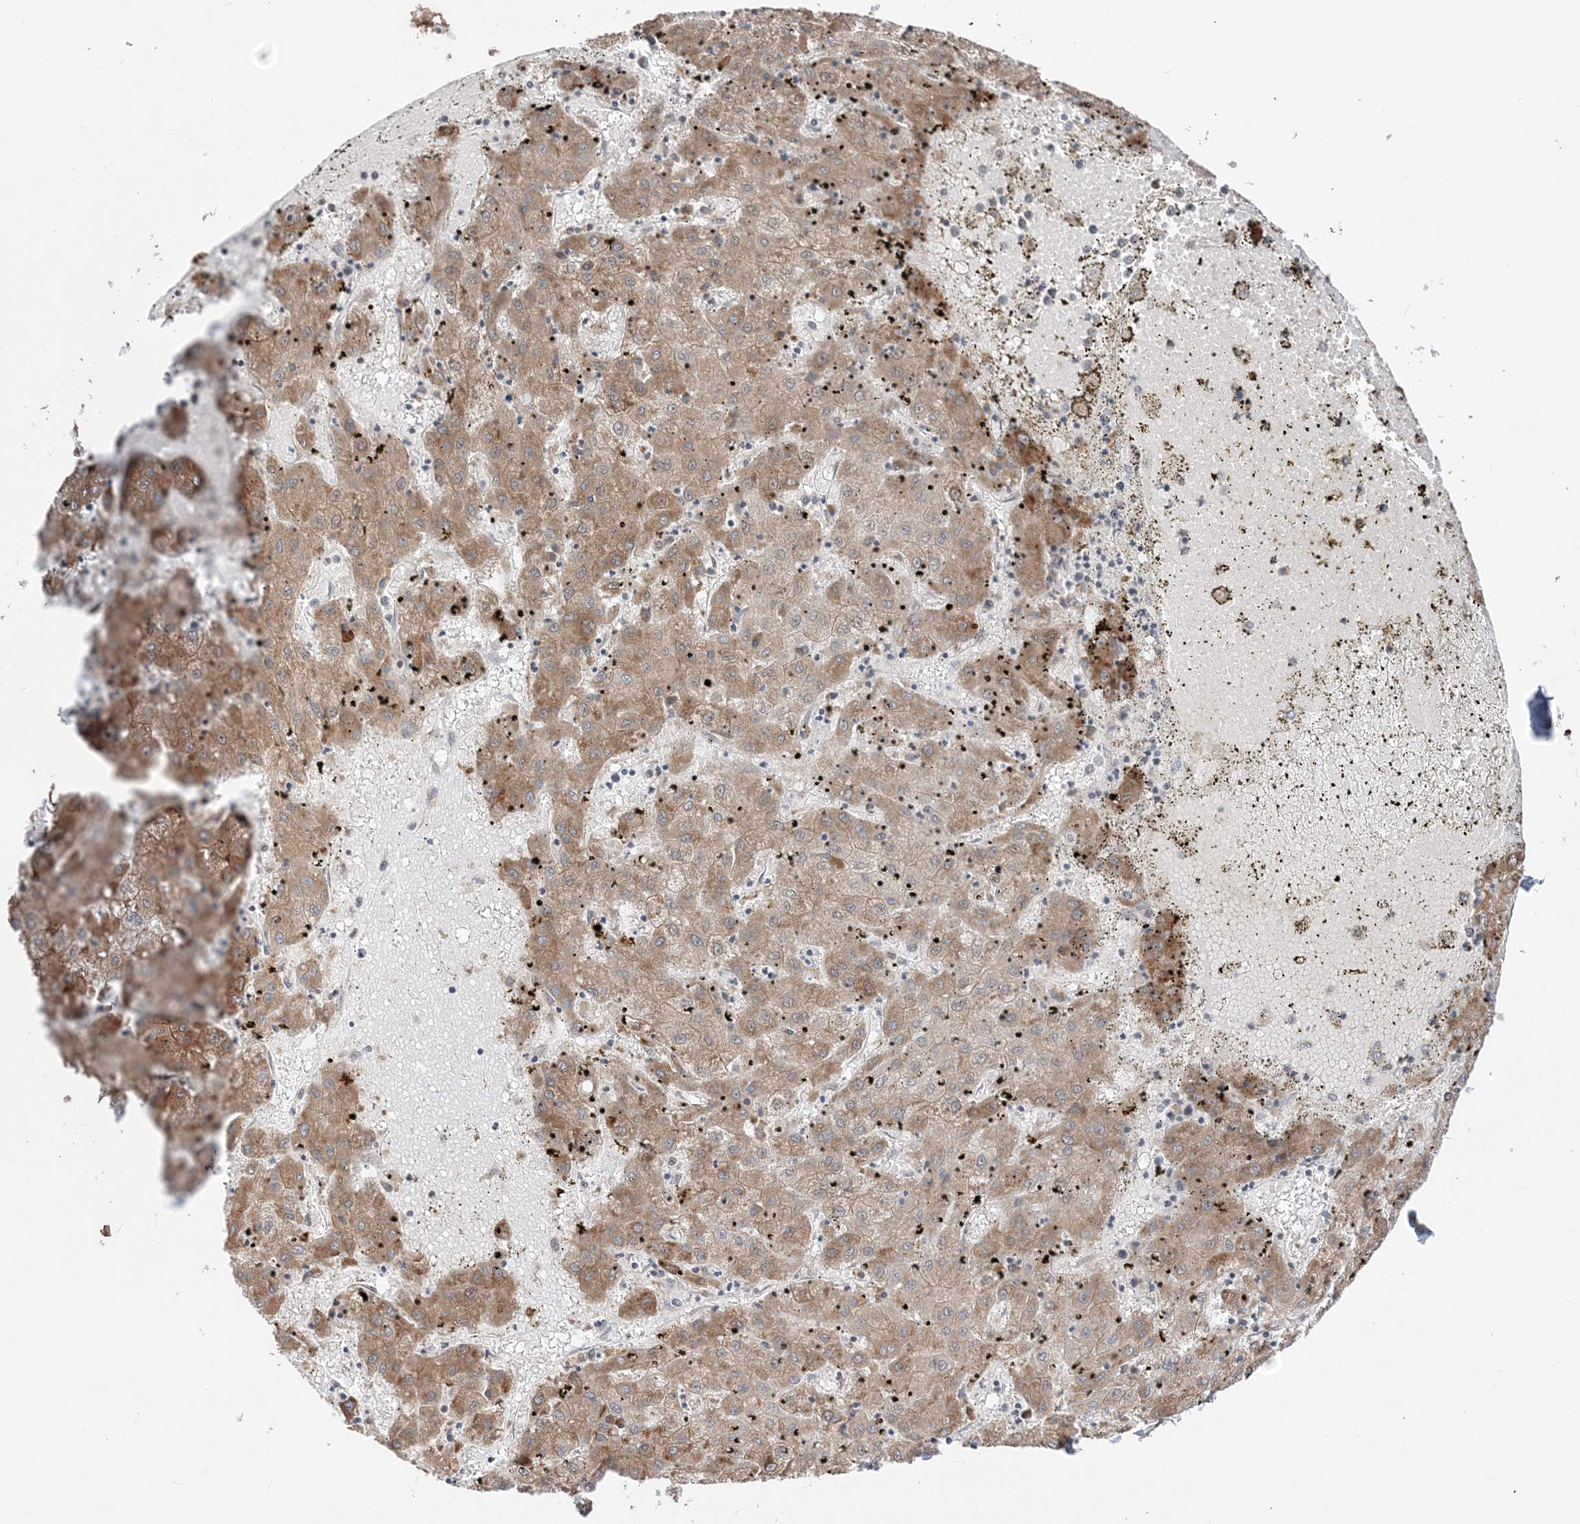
{"staining": {"intensity": "moderate", "quantity": ">75%", "location": "cytoplasmic/membranous"}, "tissue": "liver cancer", "cell_type": "Tumor cells", "image_type": "cancer", "snomed": [{"axis": "morphology", "description": "Carcinoma, Hepatocellular, NOS"}, {"axis": "topography", "description": "Liver"}], "caption": "A histopathology image of liver hepatocellular carcinoma stained for a protein demonstrates moderate cytoplasmic/membranous brown staining in tumor cells. (brown staining indicates protein expression, while blue staining denotes nuclei).", "gene": "TMED10", "patient": {"sex": "male", "age": 72}}